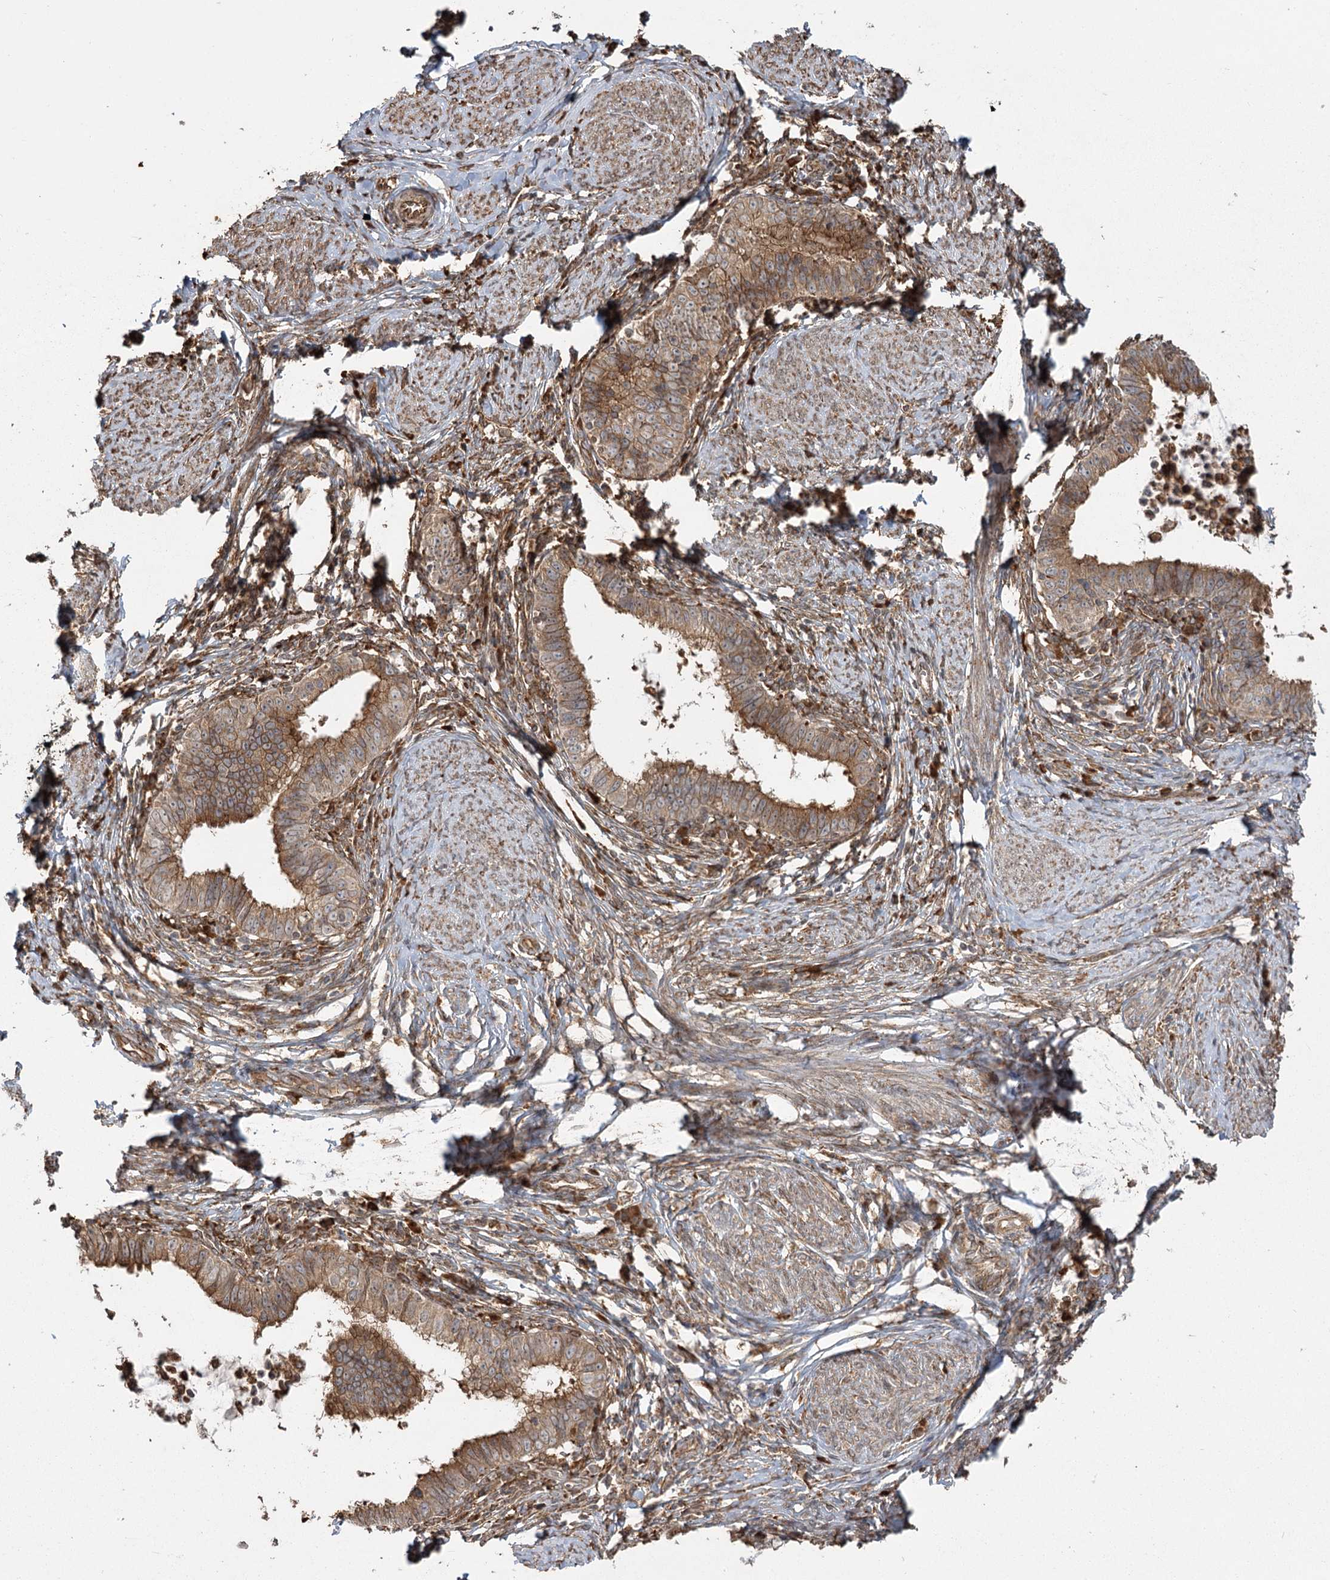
{"staining": {"intensity": "moderate", "quantity": ">75%", "location": "cytoplasmic/membranous"}, "tissue": "cervical cancer", "cell_type": "Tumor cells", "image_type": "cancer", "snomed": [{"axis": "morphology", "description": "Adenocarcinoma, NOS"}, {"axis": "topography", "description": "Cervix"}], "caption": "Adenocarcinoma (cervical) stained with a protein marker reveals moderate staining in tumor cells.", "gene": "FAM13A", "patient": {"sex": "female", "age": 36}}